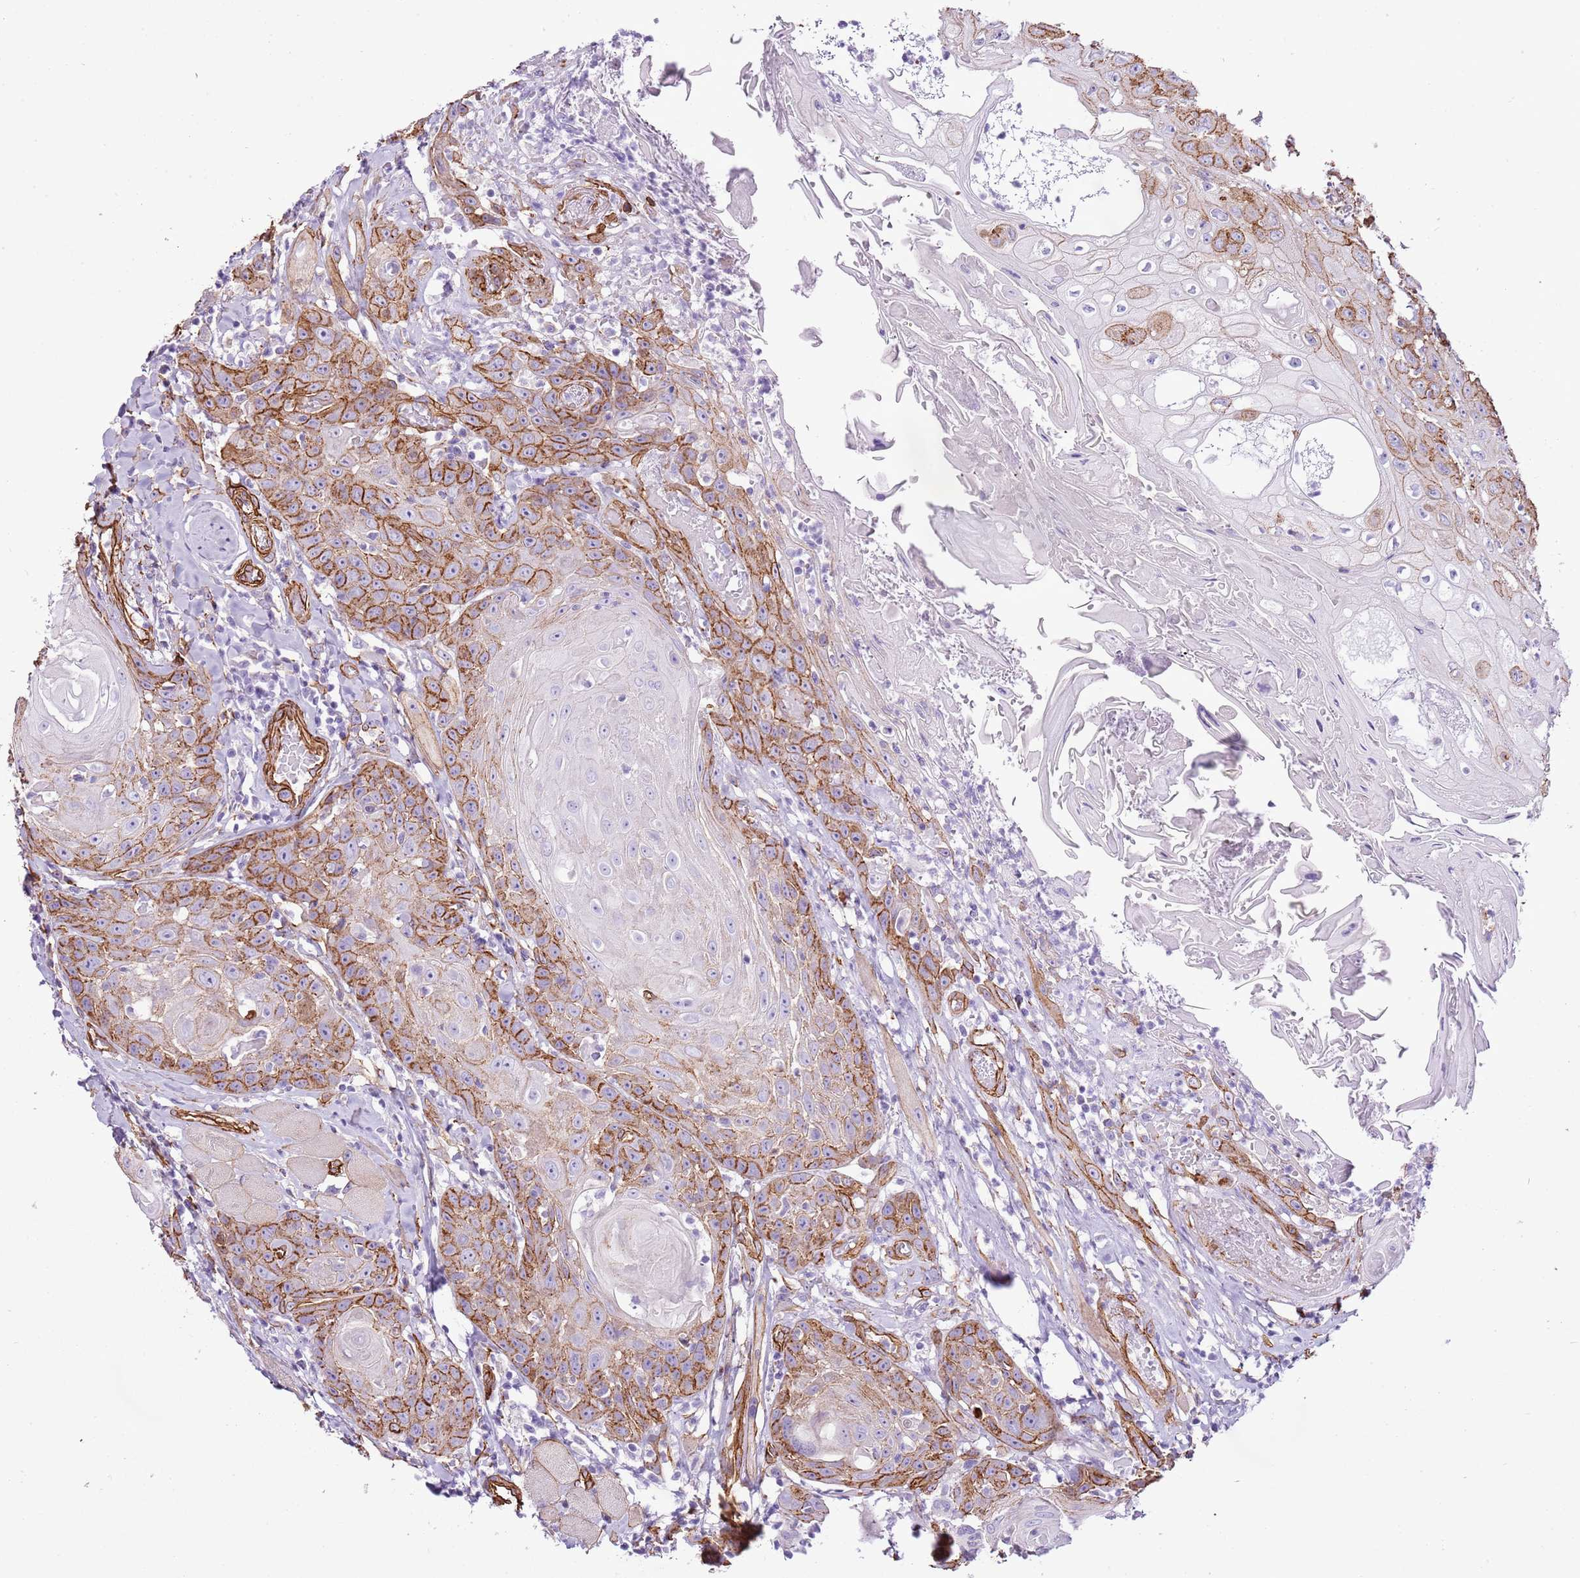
{"staining": {"intensity": "strong", "quantity": "25%-75%", "location": "cytoplasmic/membranous"}, "tissue": "head and neck cancer", "cell_type": "Tumor cells", "image_type": "cancer", "snomed": [{"axis": "morphology", "description": "Squamous cell carcinoma, NOS"}, {"axis": "topography", "description": "Head-Neck"}], "caption": "Immunohistochemistry (IHC) (DAB) staining of head and neck cancer reveals strong cytoplasmic/membranous protein expression in approximately 25%-75% of tumor cells. Using DAB (brown) and hematoxylin (blue) stains, captured at high magnification using brightfield microscopy.", "gene": "CTDSPL", "patient": {"sex": "female", "age": 59}}